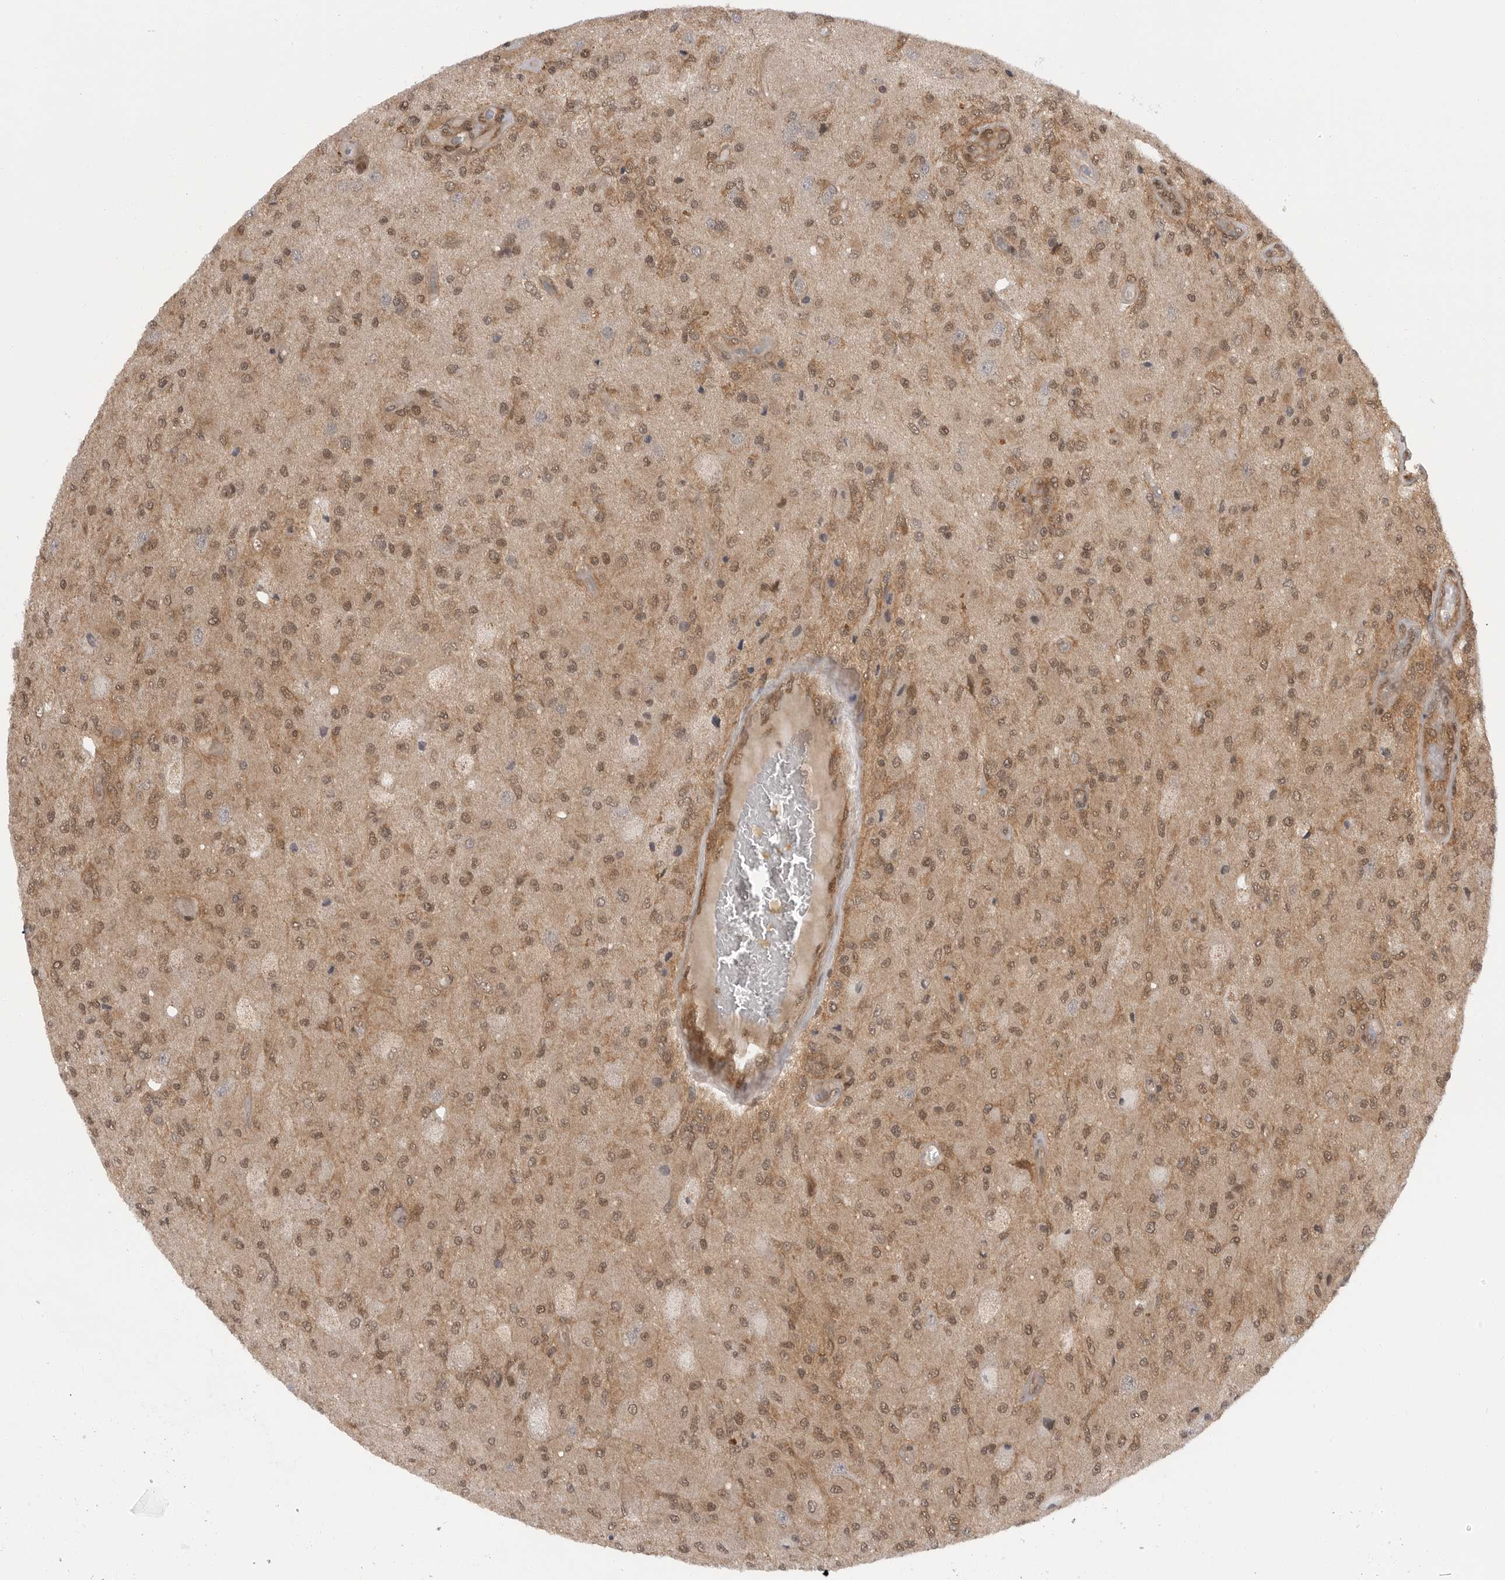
{"staining": {"intensity": "weak", "quantity": ">75%", "location": "cytoplasmic/membranous,nuclear"}, "tissue": "glioma", "cell_type": "Tumor cells", "image_type": "cancer", "snomed": [{"axis": "morphology", "description": "Normal tissue, NOS"}, {"axis": "morphology", "description": "Glioma, malignant, High grade"}, {"axis": "topography", "description": "Cerebral cortex"}], "caption": "High-grade glioma (malignant) stained with a protein marker shows weak staining in tumor cells.", "gene": "SZRD1", "patient": {"sex": "male", "age": 77}}